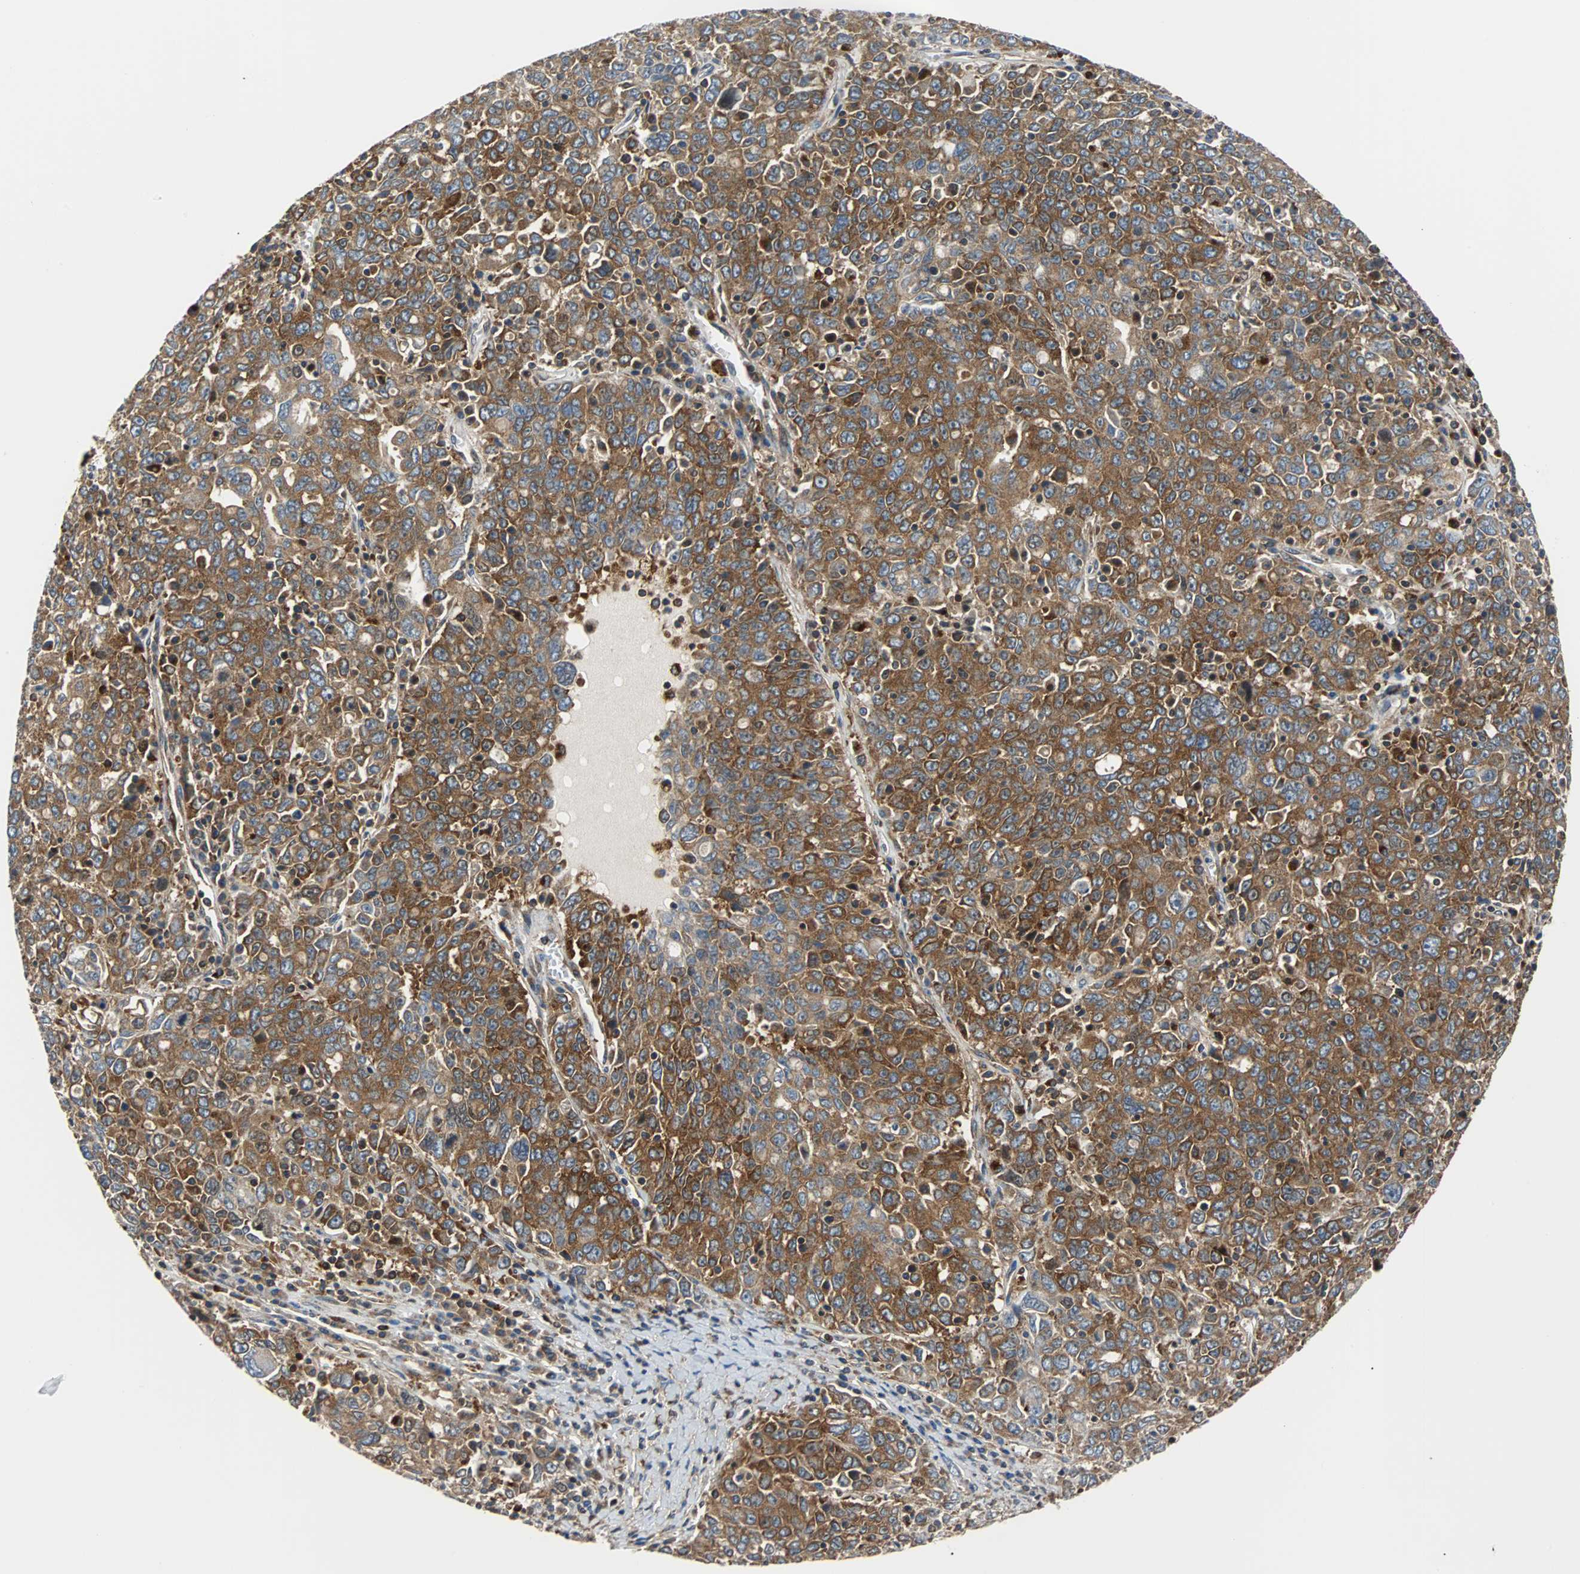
{"staining": {"intensity": "strong", "quantity": ">75%", "location": "cytoplasmic/membranous"}, "tissue": "ovarian cancer", "cell_type": "Tumor cells", "image_type": "cancer", "snomed": [{"axis": "morphology", "description": "Carcinoma, endometroid"}, {"axis": "topography", "description": "Ovary"}], "caption": "Ovarian cancer (endometroid carcinoma) tissue displays strong cytoplasmic/membranous staining in about >75% of tumor cells, visualized by immunohistochemistry.", "gene": "RELA", "patient": {"sex": "female", "age": 62}}